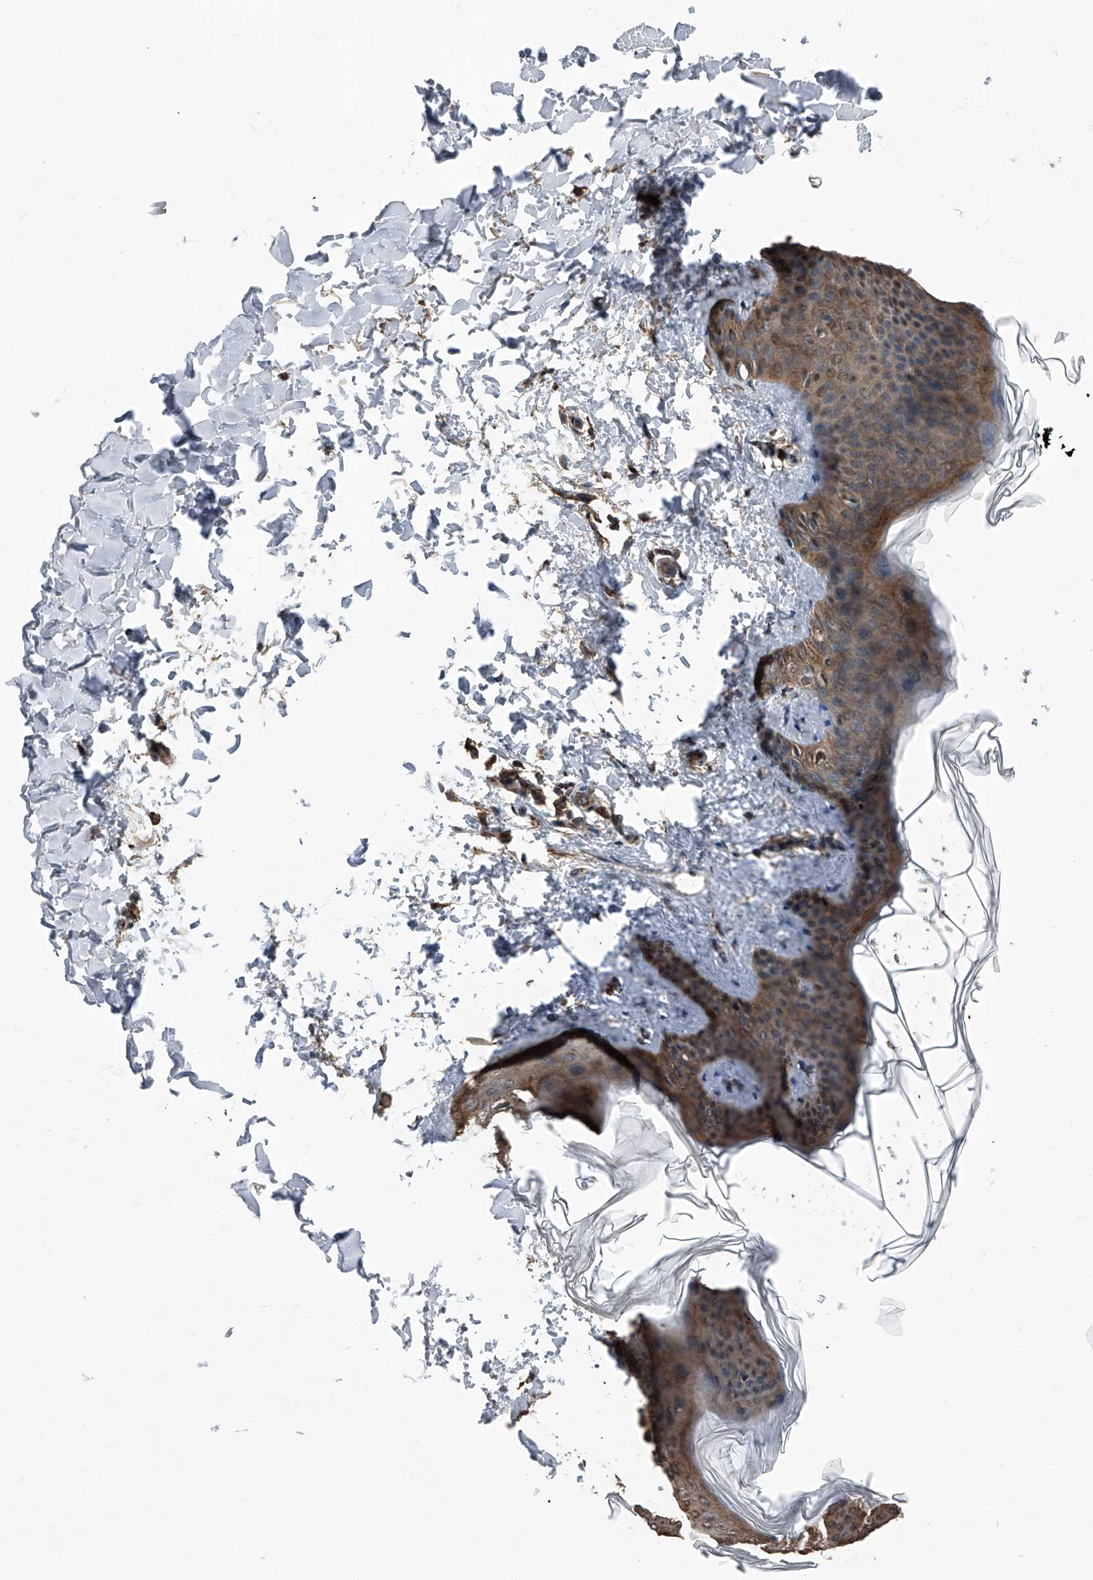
{"staining": {"intensity": "moderate", "quantity": ">75%", "location": "cytoplasmic/membranous"}, "tissue": "skin", "cell_type": "Fibroblasts", "image_type": "normal", "snomed": [{"axis": "morphology", "description": "Normal tissue, NOS"}, {"axis": "topography", "description": "Skin"}], "caption": "This image demonstrates immunohistochemistry staining of unremarkable skin, with medium moderate cytoplasmic/membranous expression in about >75% of fibroblasts.", "gene": "KCNJ2", "patient": {"sex": "female", "age": 17}}